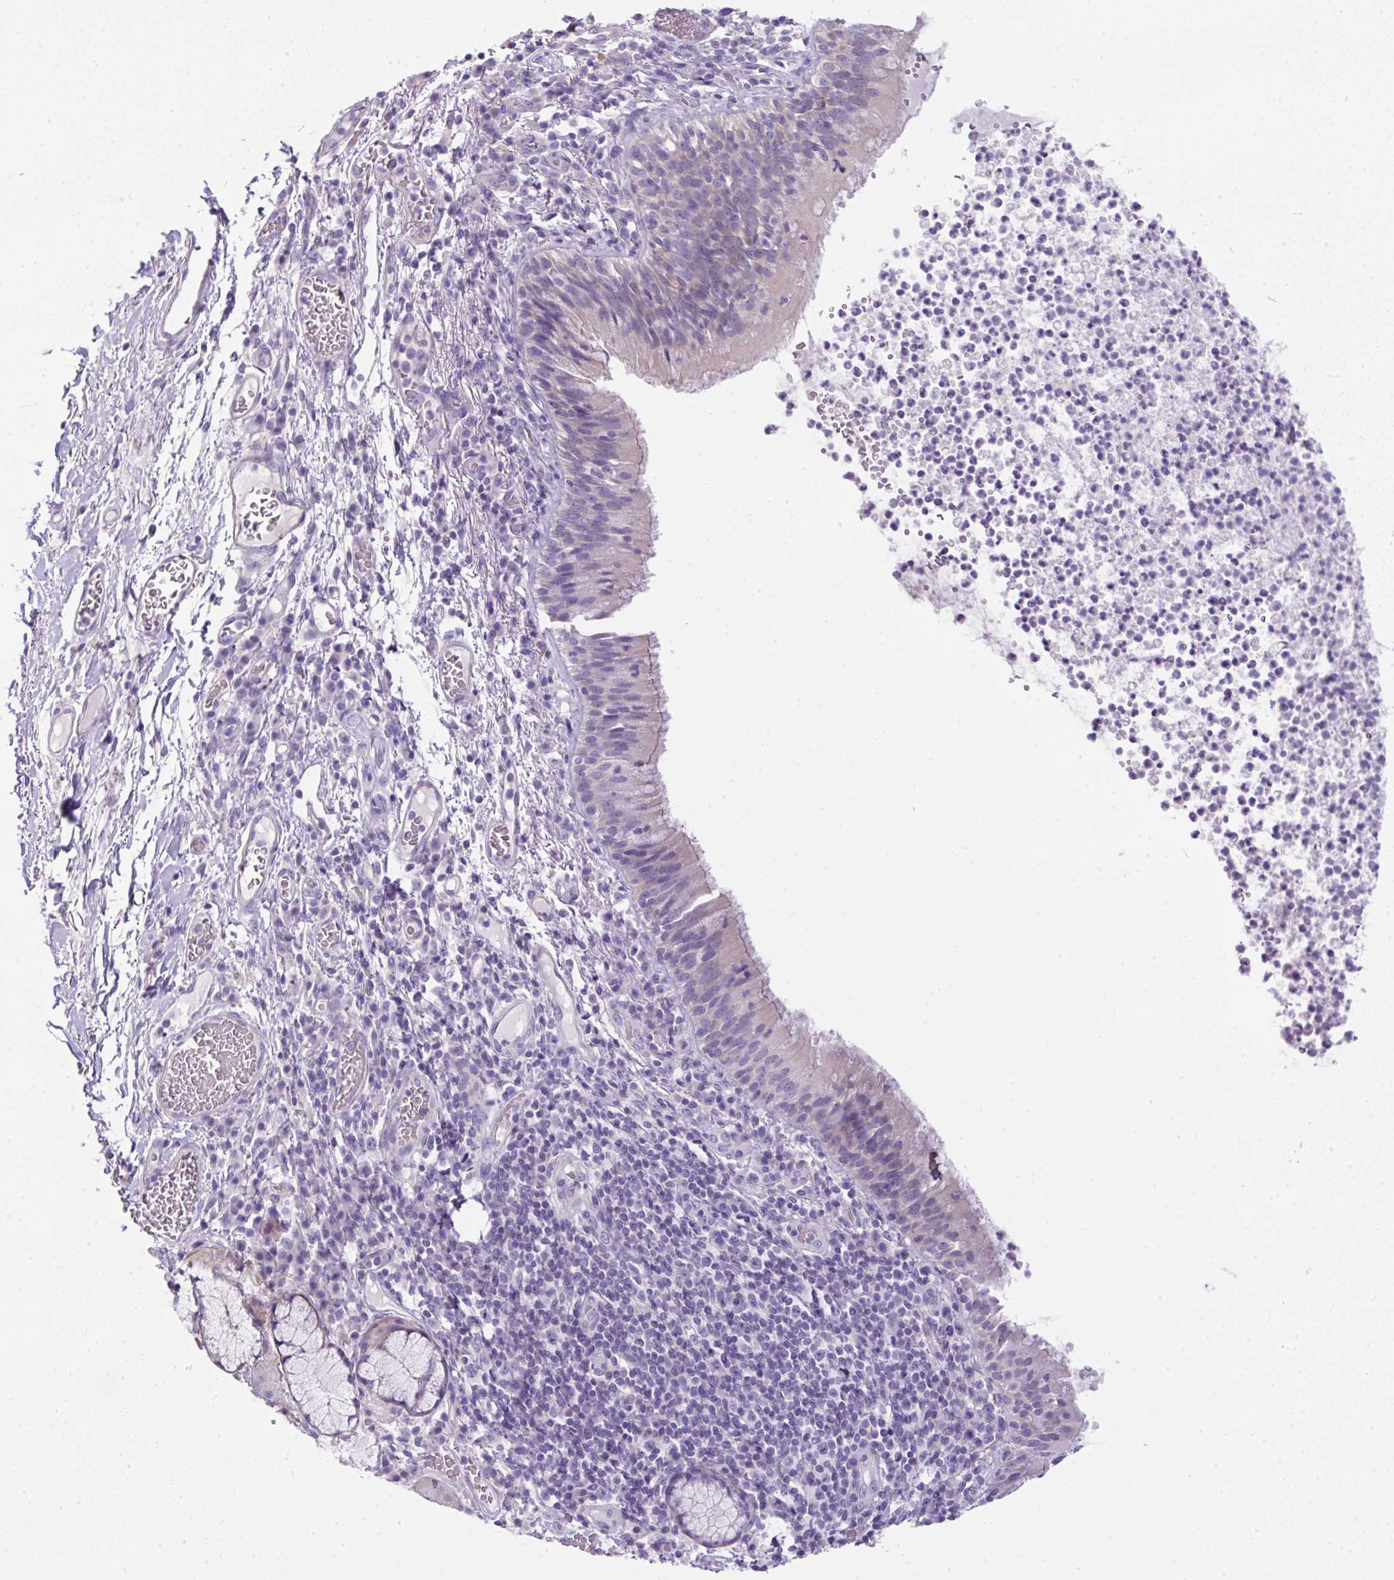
{"staining": {"intensity": "weak", "quantity": "<25%", "location": "cytoplasmic/membranous"}, "tissue": "bronchus", "cell_type": "Respiratory epithelial cells", "image_type": "normal", "snomed": [{"axis": "morphology", "description": "Normal tissue, NOS"}, {"axis": "topography", "description": "Cartilage tissue"}, {"axis": "topography", "description": "Bronchus"}], "caption": "This is an IHC micrograph of normal bronchus. There is no positivity in respiratory epithelial cells.", "gene": "NPTN", "patient": {"sex": "male", "age": 56}}